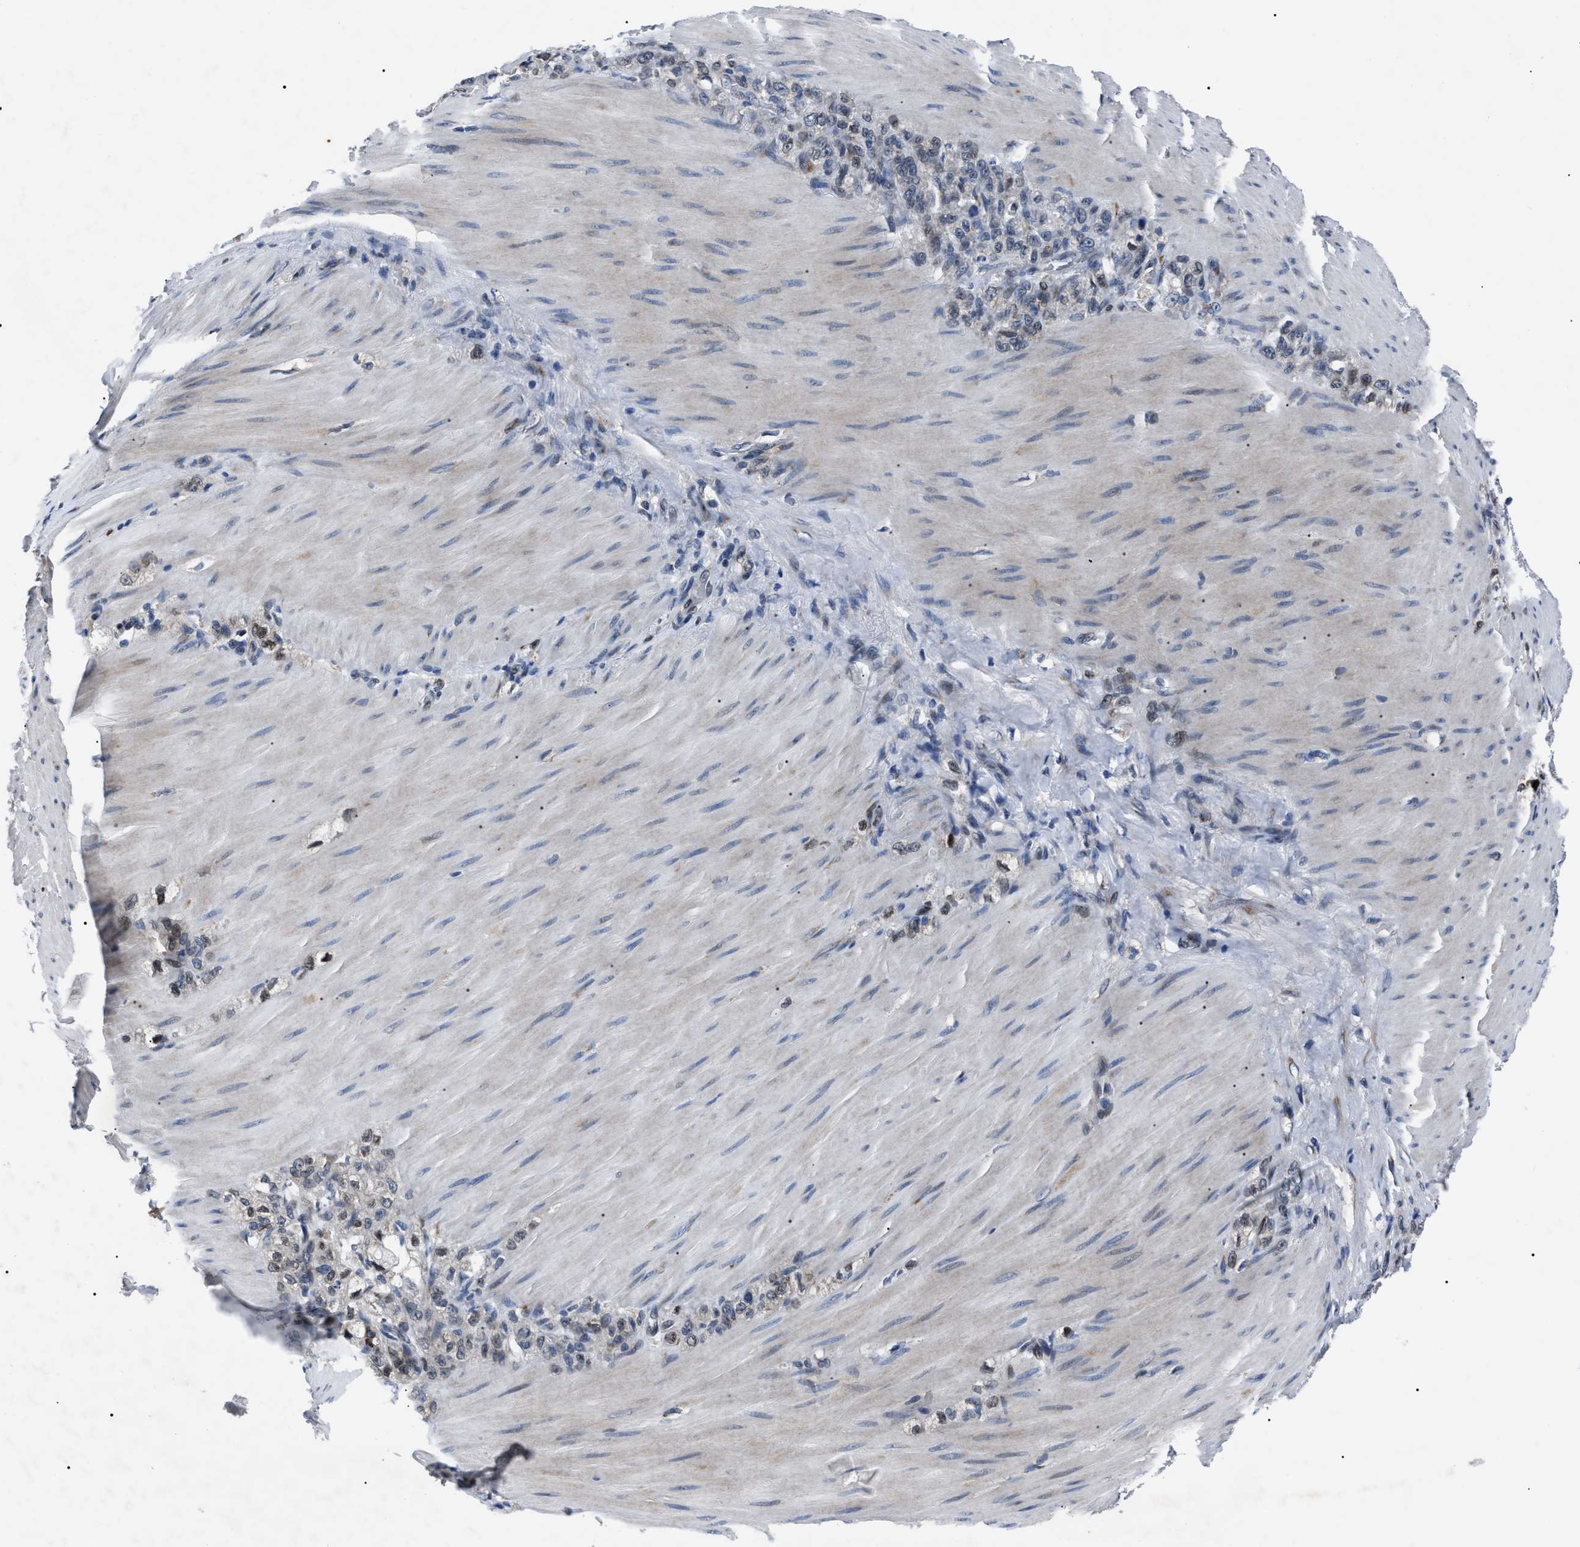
{"staining": {"intensity": "weak", "quantity": "<25%", "location": "cytoplasmic/membranous"}, "tissue": "stomach cancer", "cell_type": "Tumor cells", "image_type": "cancer", "snomed": [{"axis": "morphology", "description": "Normal tissue, NOS"}, {"axis": "morphology", "description": "Adenocarcinoma, NOS"}, {"axis": "topography", "description": "Stomach"}], "caption": "Adenocarcinoma (stomach) was stained to show a protein in brown. There is no significant expression in tumor cells.", "gene": "LRRC14", "patient": {"sex": "male", "age": 82}}